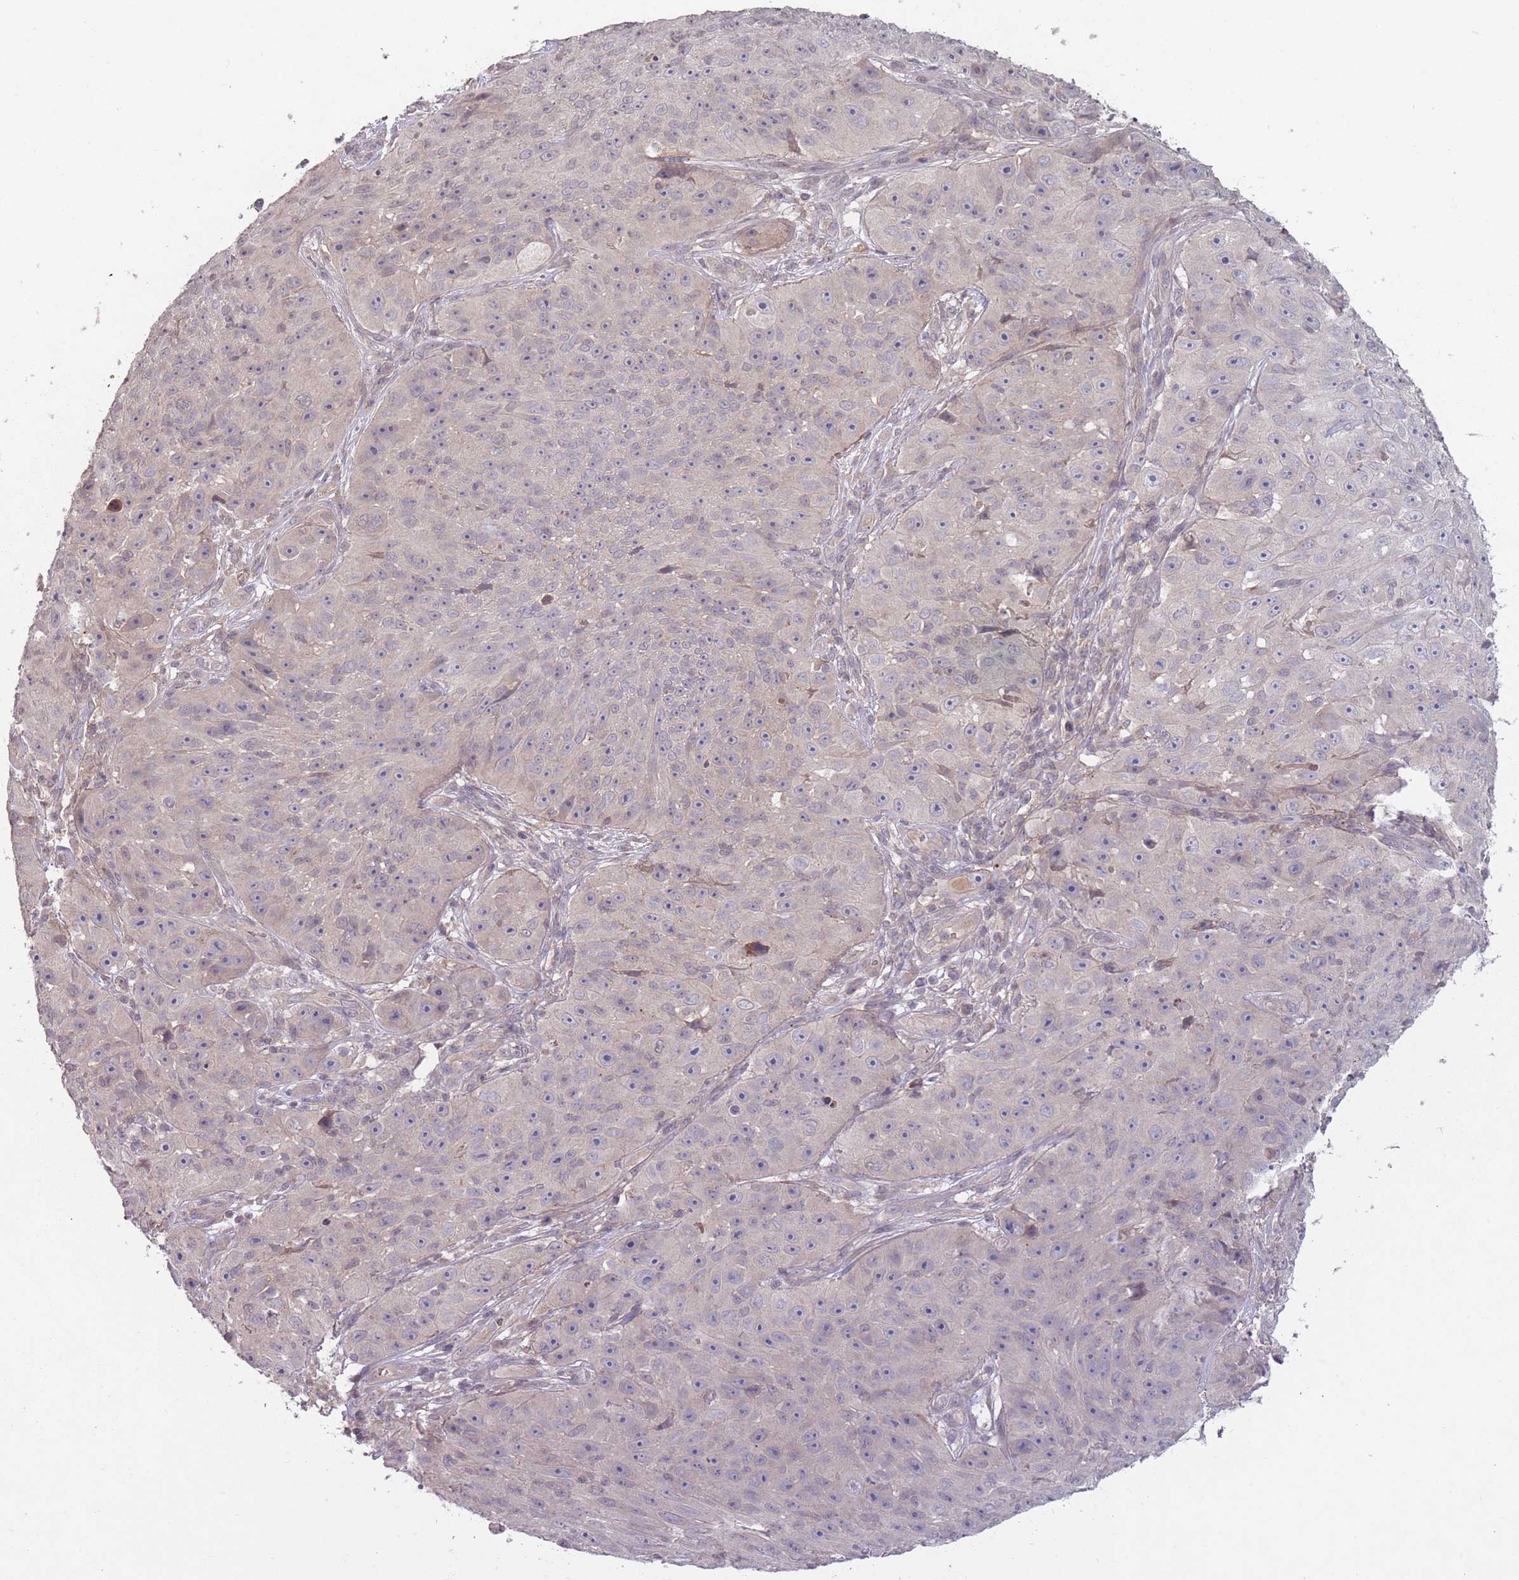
{"staining": {"intensity": "negative", "quantity": "none", "location": "none"}, "tissue": "skin cancer", "cell_type": "Tumor cells", "image_type": "cancer", "snomed": [{"axis": "morphology", "description": "Squamous cell carcinoma, NOS"}, {"axis": "topography", "description": "Skin"}], "caption": "Micrograph shows no protein expression in tumor cells of skin squamous cell carcinoma tissue.", "gene": "ADCYAP1R1", "patient": {"sex": "female", "age": 87}}